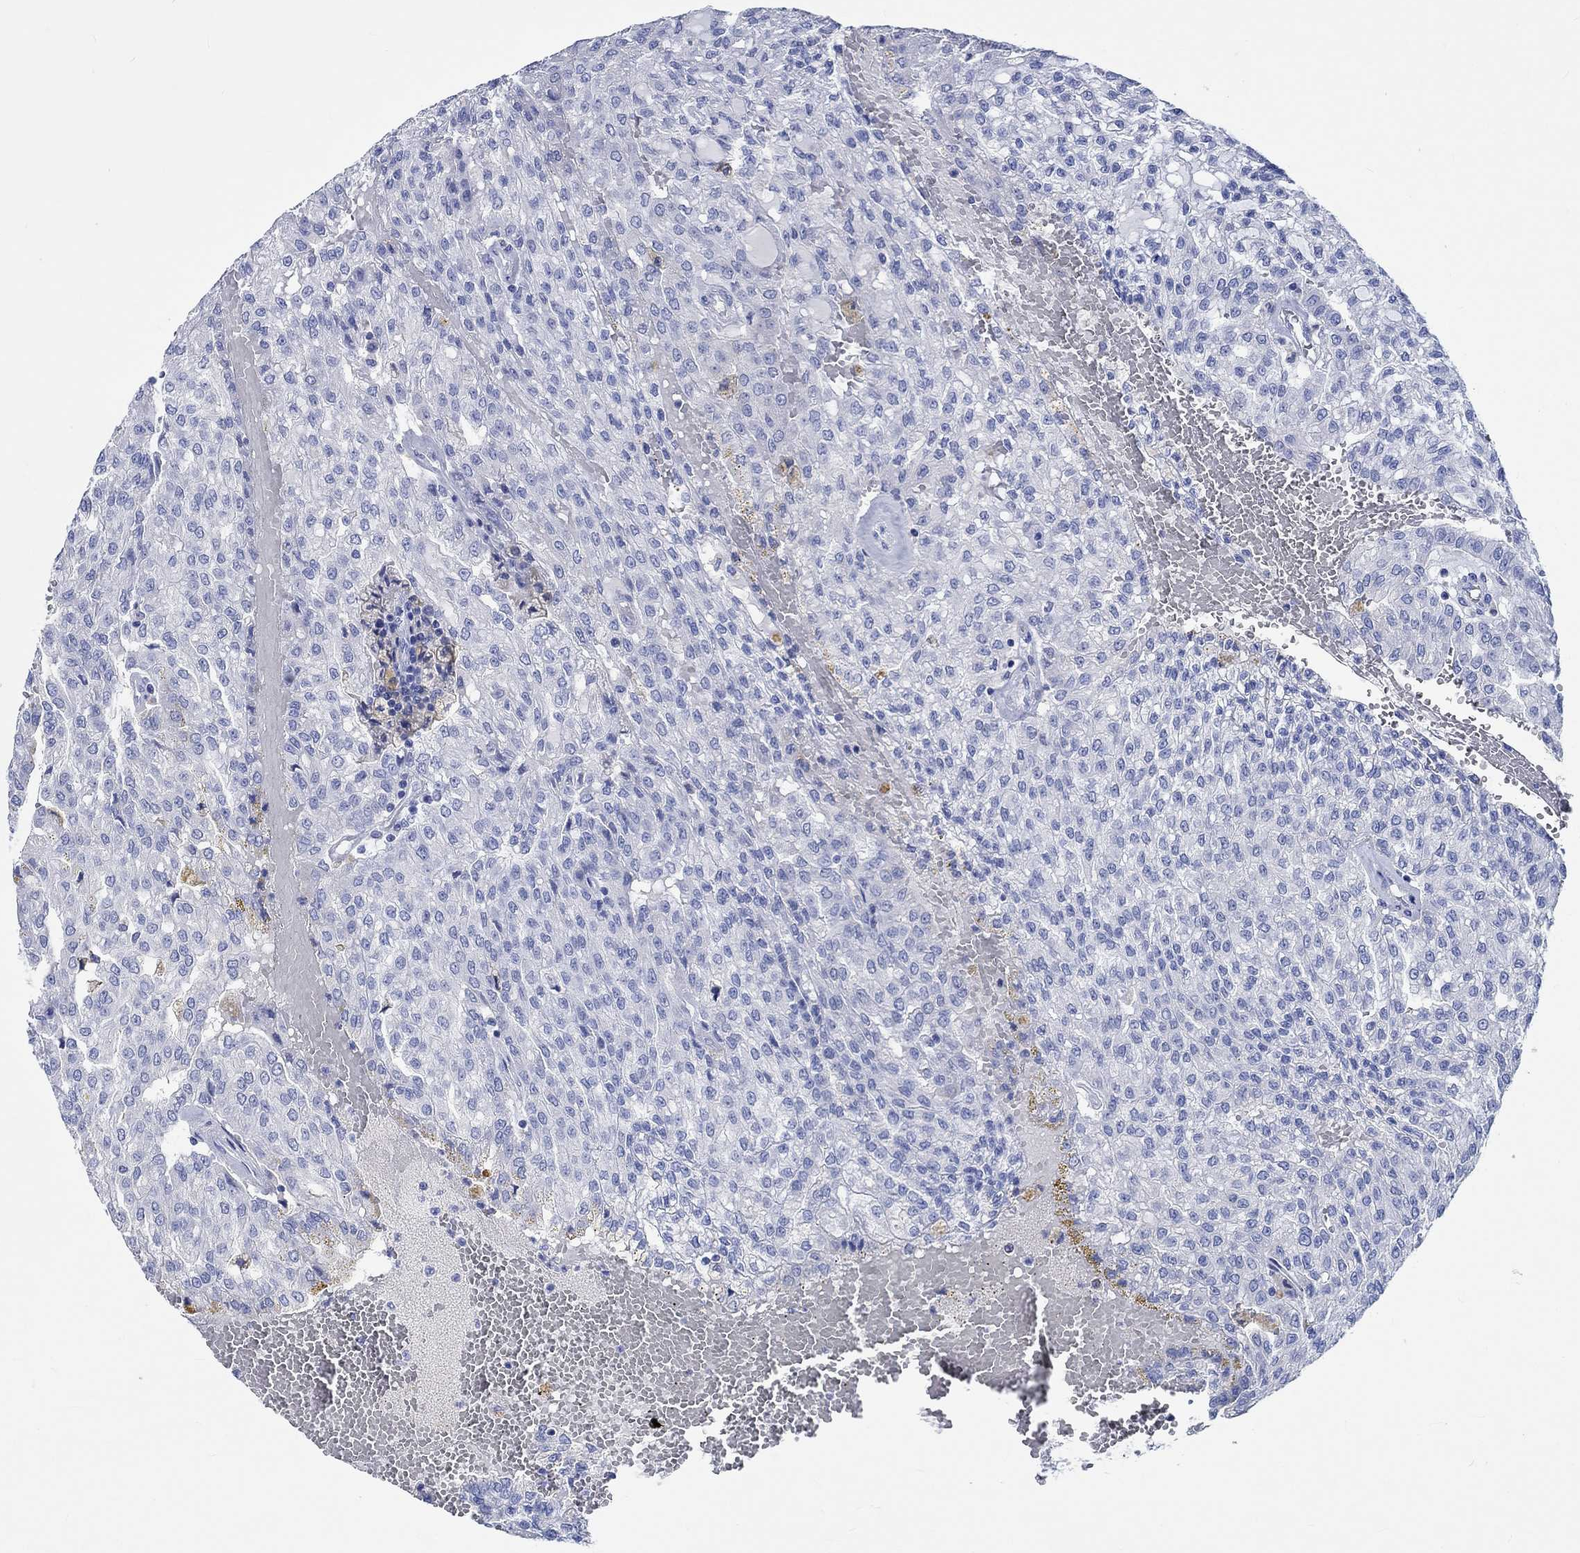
{"staining": {"intensity": "negative", "quantity": "none", "location": "none"}, "tissue": "renal cancer", "cell_type": "Tumor cells", "image_type": "cancer", "snomed": [{"axis": "morphology", "description": "Adenocarcinoma, NOS"}, {"axis": "topography", "description": "Kidney"}], "caption": "DAB immunohistochemical staining of renal adenocarcinoma displays no significant expression in tumor cells.", "gene": "SHISA4", "patient": {"sex": "male", "age": 63}}